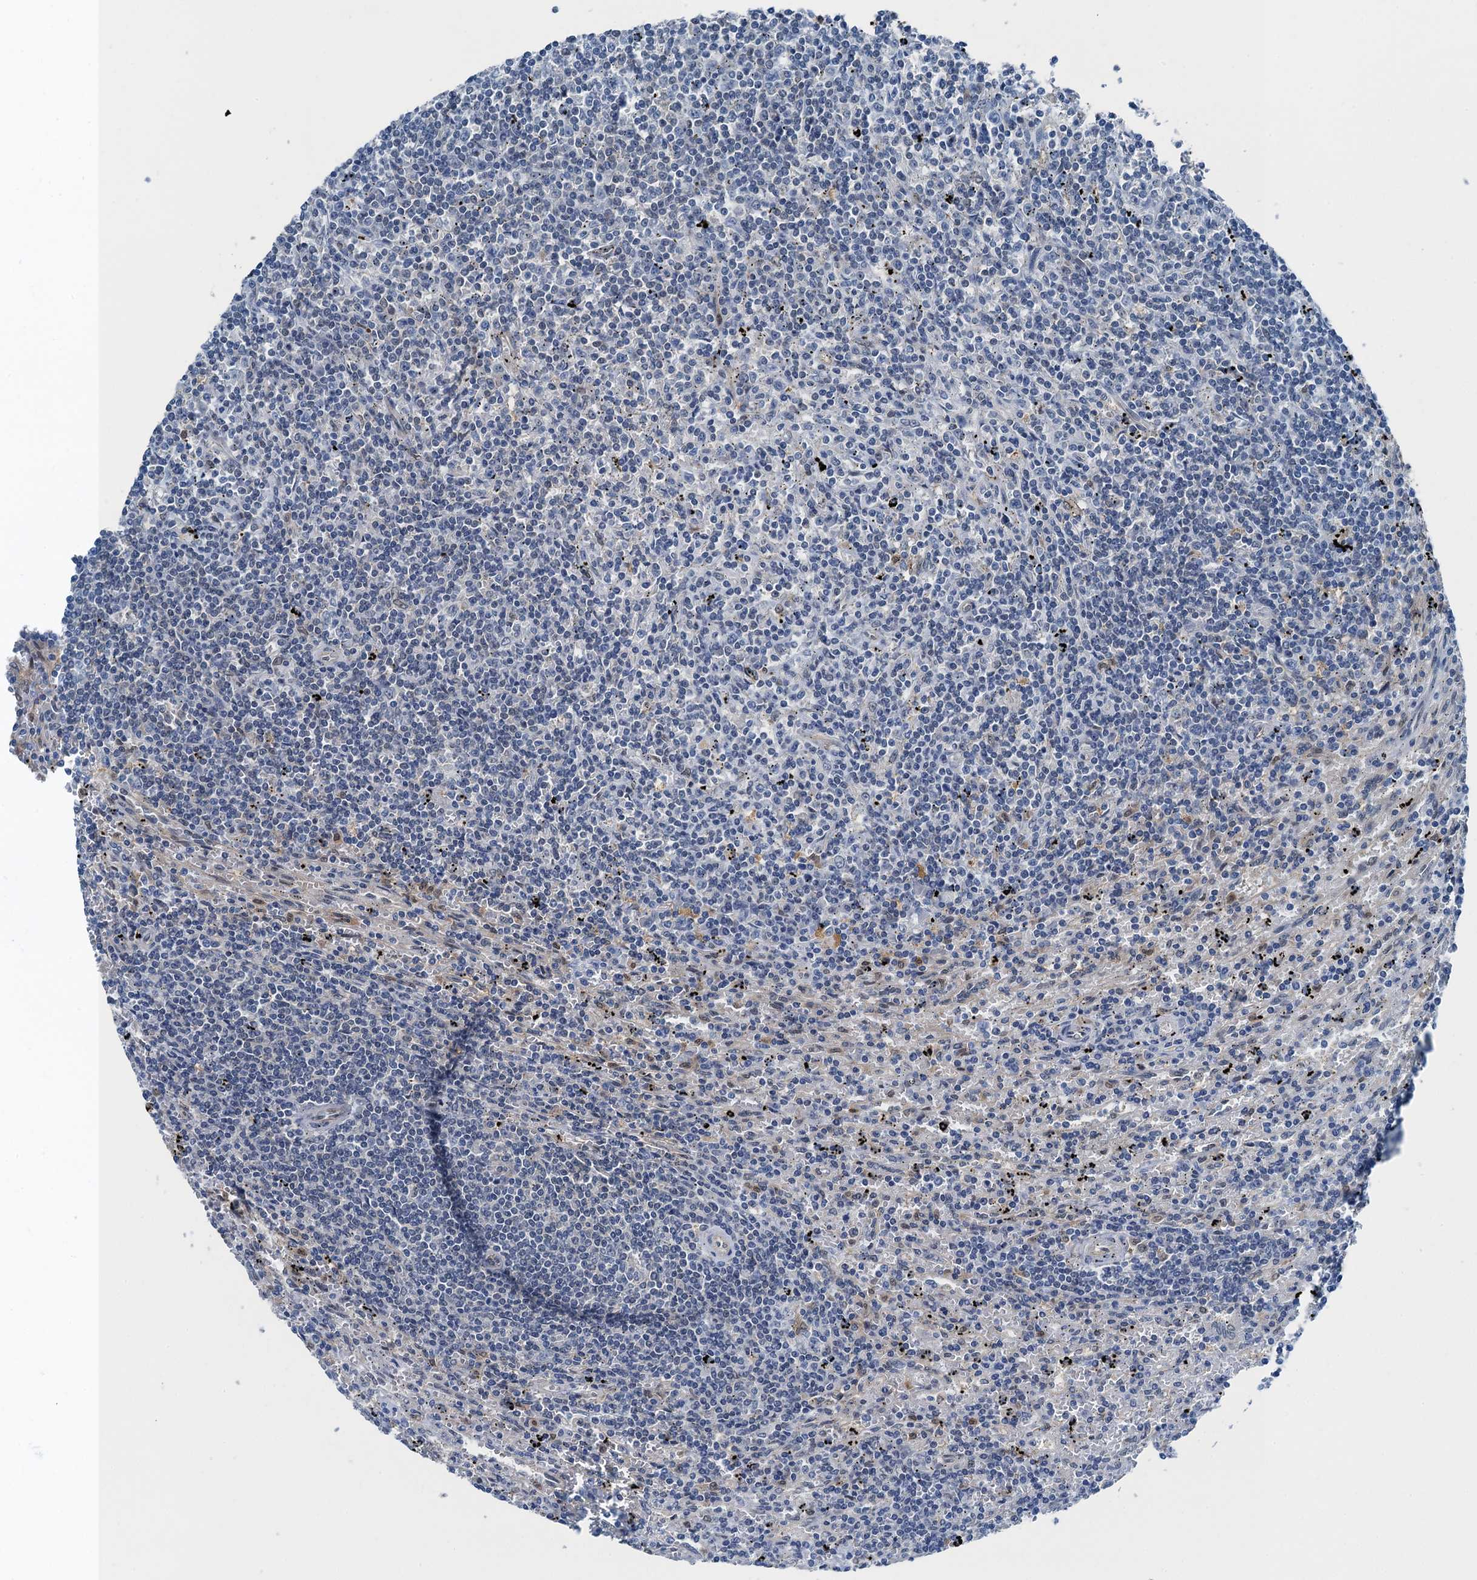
{"staining": {"intensity": "negative", "quantity": "none", "location": "none"}, "tissue": "lymphoma", "cell_type": "Tumor cells", "image_type": "cancer", "snomed": [{"axis": "morphology", "description": "Malignant lymphoma, non-Hodgkin's type, Low grade"}, {"axis": "topography", "description": "Spleen"}], "caption": "High power microscopy histopathology image of an IHC histopathology image of malignant lymphoma, non-Hodgkin's type (low-grade), revealing no significant staining in tumor cells.", "gene": "RNH1", "patient": {"sex": "male", "age": 76}}